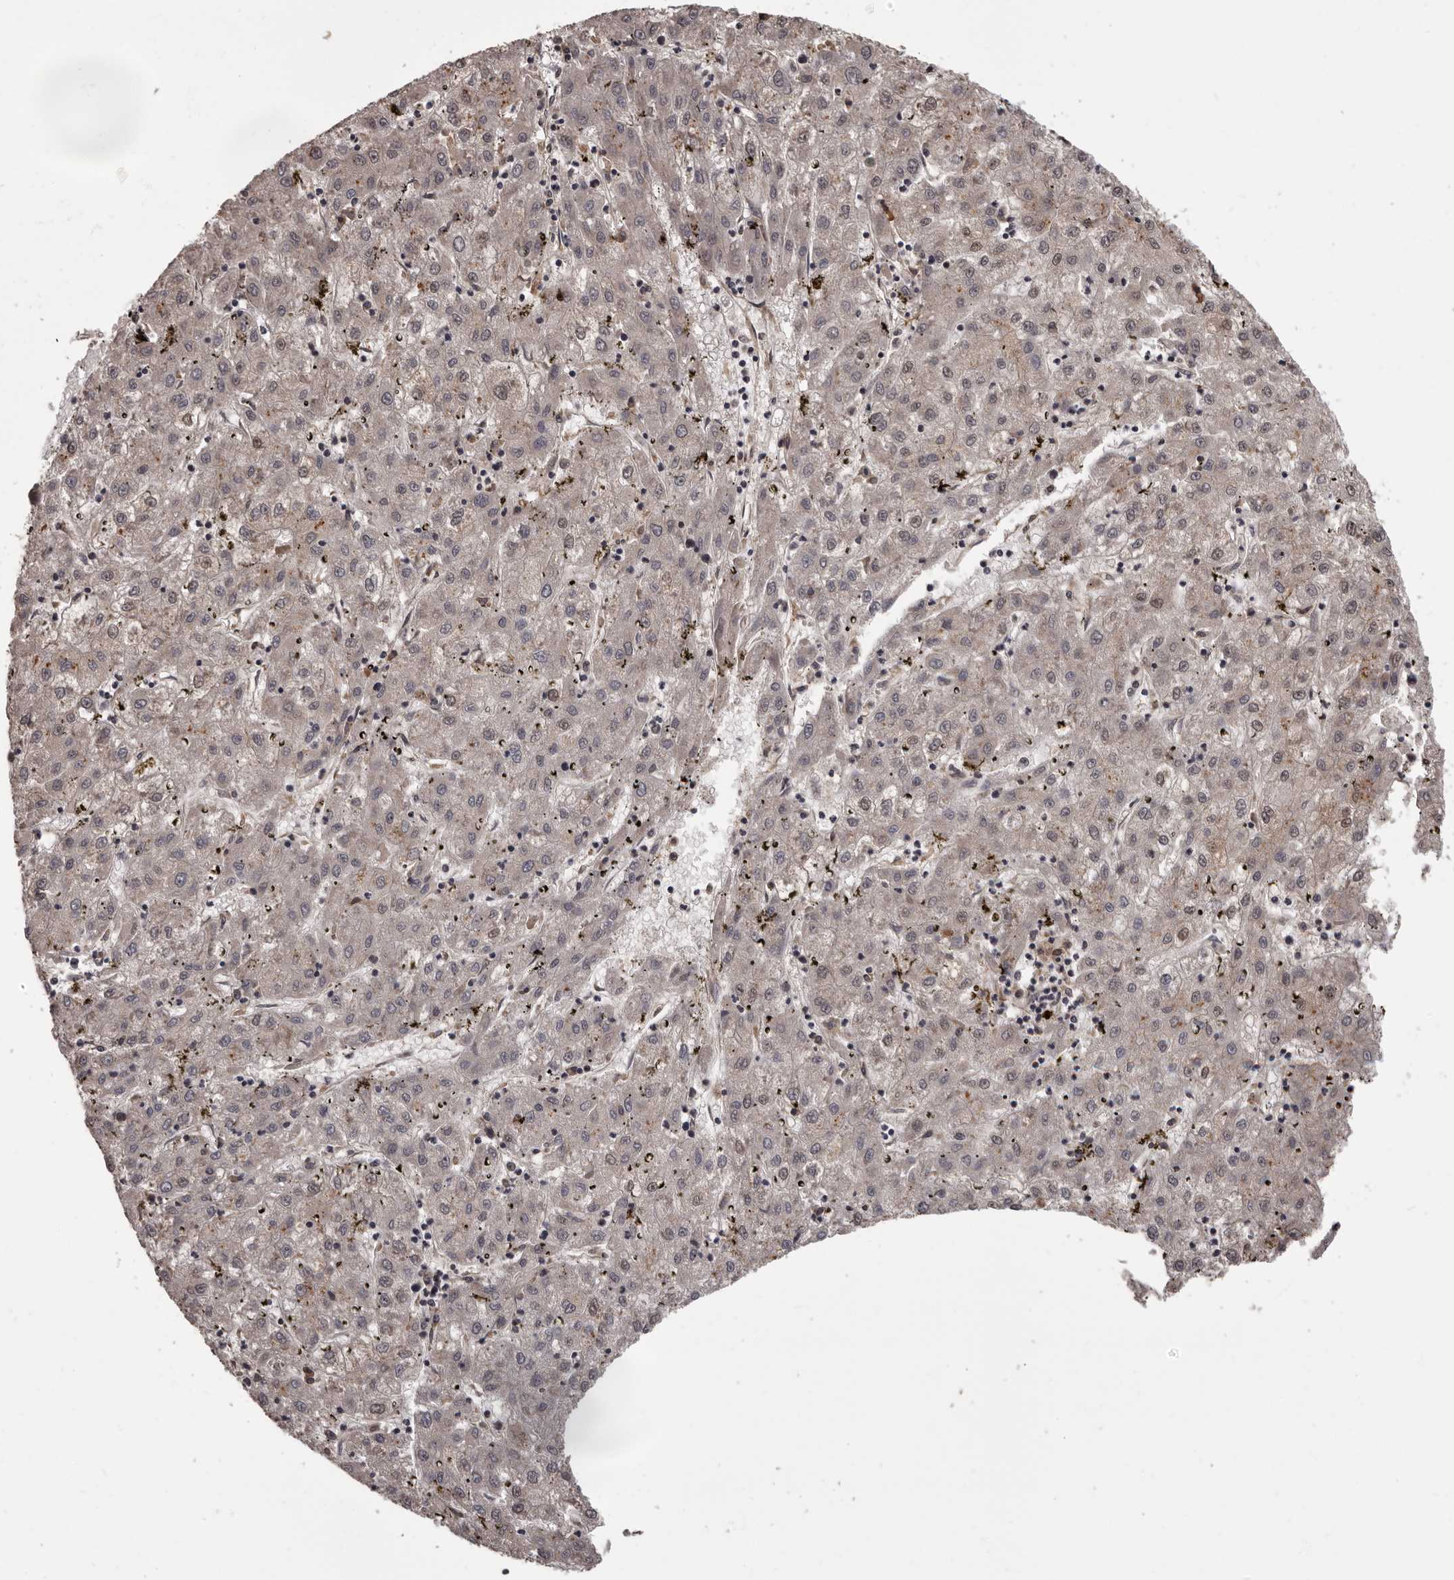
{"staining": {"intensity": "negative", "quantity": "none", "location": "none"}, "tissue": "liver cancer", "cell_type": "Tumor cells", "image_type": "cancer", "snomed": [{"axis": "morphology", "description": "Carcinoma, Hepatocellular, NOS"}, {"axis": "topography", "description": "Liver"}], "caption": "Photomicrograph shows no protein staining in tumor cells of hepatocellular carcinoma (liver) tissue. Brightfield microscopy of IHC stained with DAB (brown) and hematoxylin (blue), captured at high magnification.", "gene": "SLITRK6", "patient": {"sex": "male", "age": 72}}